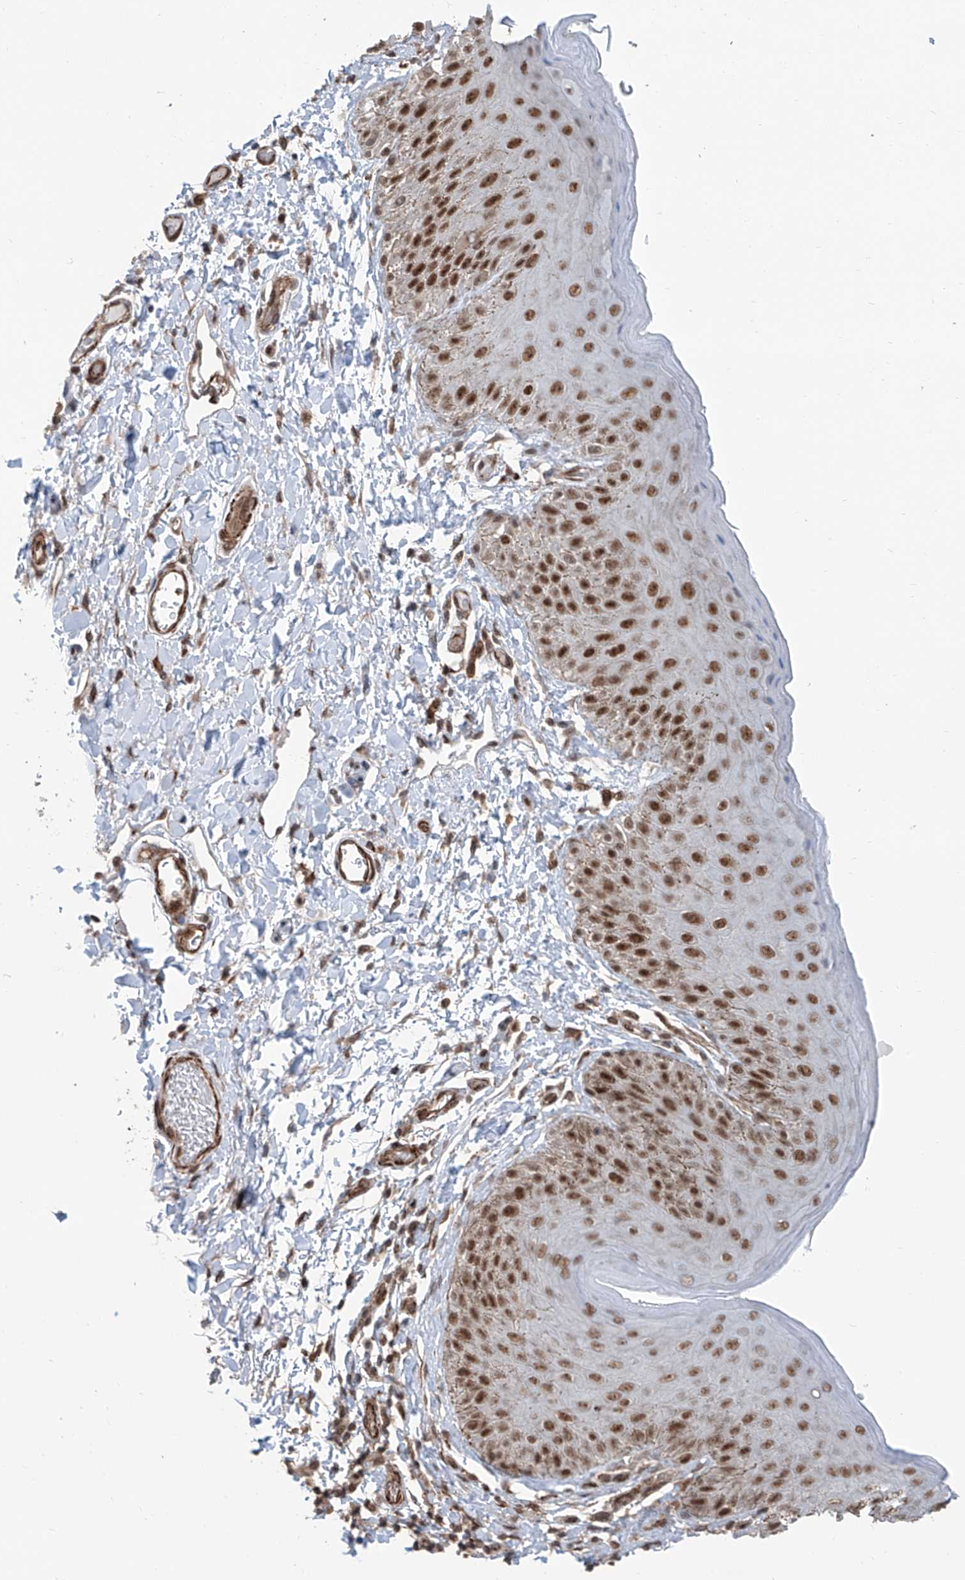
{"staining": {"intensity": "moderate", "quantity": ">75%", "location": "nuclear"}, "tissue": "skin", "cell_type": "Epidermal cells", "image_type": "normal", "snomed": [{"axis": "morphology", "description": "Normal tissue, NOS"}, {"axis": "topography", "description": "Anal"}], "caption": "Epidermal cells reveal medium levels of moderate nuclear positivity in about >75% of cells in unremarkable skin. (Brightfield microscopy of DAB IHC at high magnification).", "gene": "SDE2", "patient": {"sex": "male", "age": 44}}